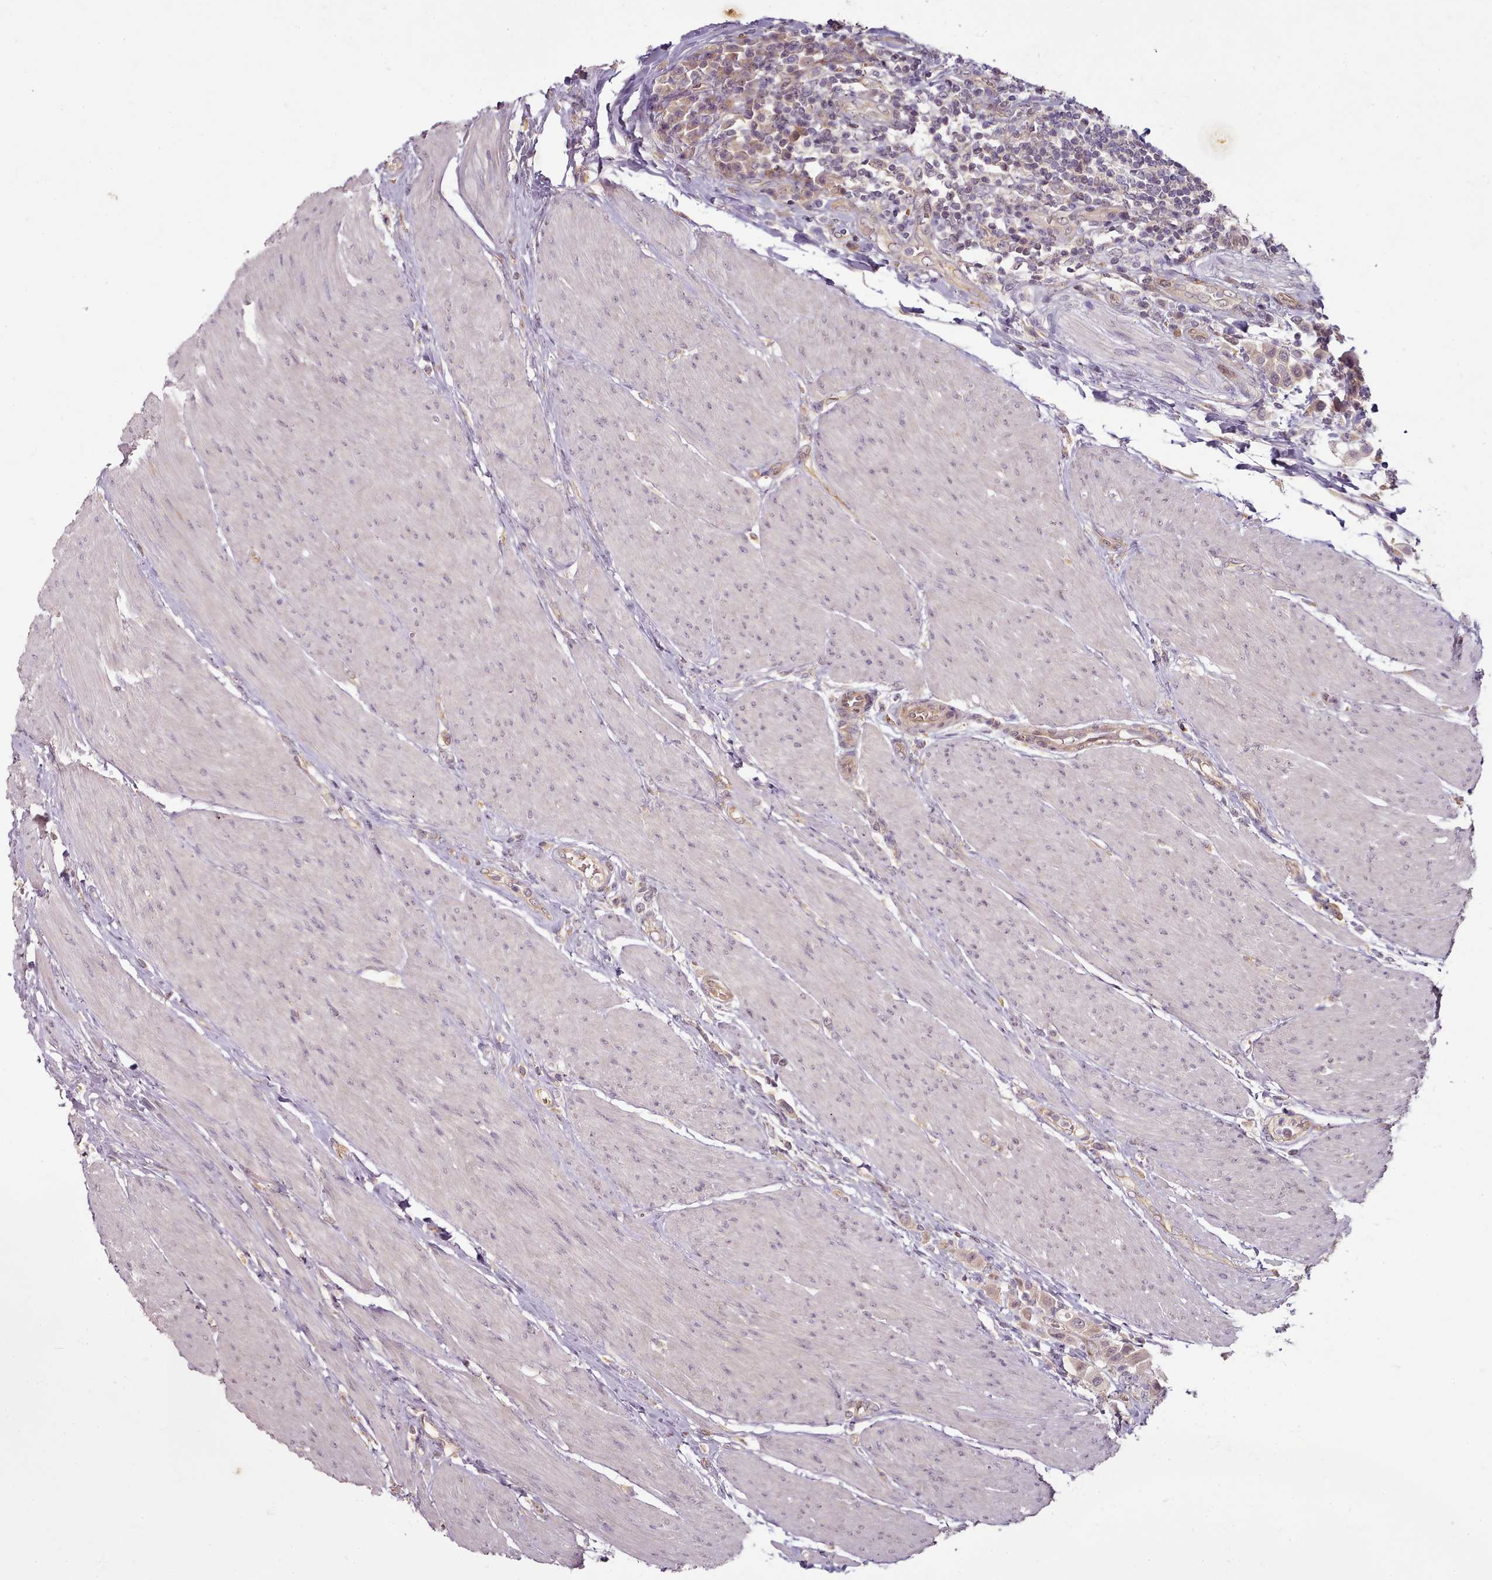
{"staining": {"intensity": "weak", "quantity": "<25%", "location": "cytoplasmic/membranous,nuclear"}, "tissue": "urothelial cancer", "cell_type": "Tumor cells", "image_type": "cancer", "snomed": [{"axis": "morphology", "description": "Urothelial carcinoma, High grade"}, {"axis": "topography", "description": "Urinary bladder"}], "caption": "IHC image of neoplastic tissue: urothelial cancer stained with DAB (3,3'-diaminobenzidine) shows no significant protein expression in tumor cells.", "gene": "C1QTNF5", "patient": {"sex": "male", "age": 50}}